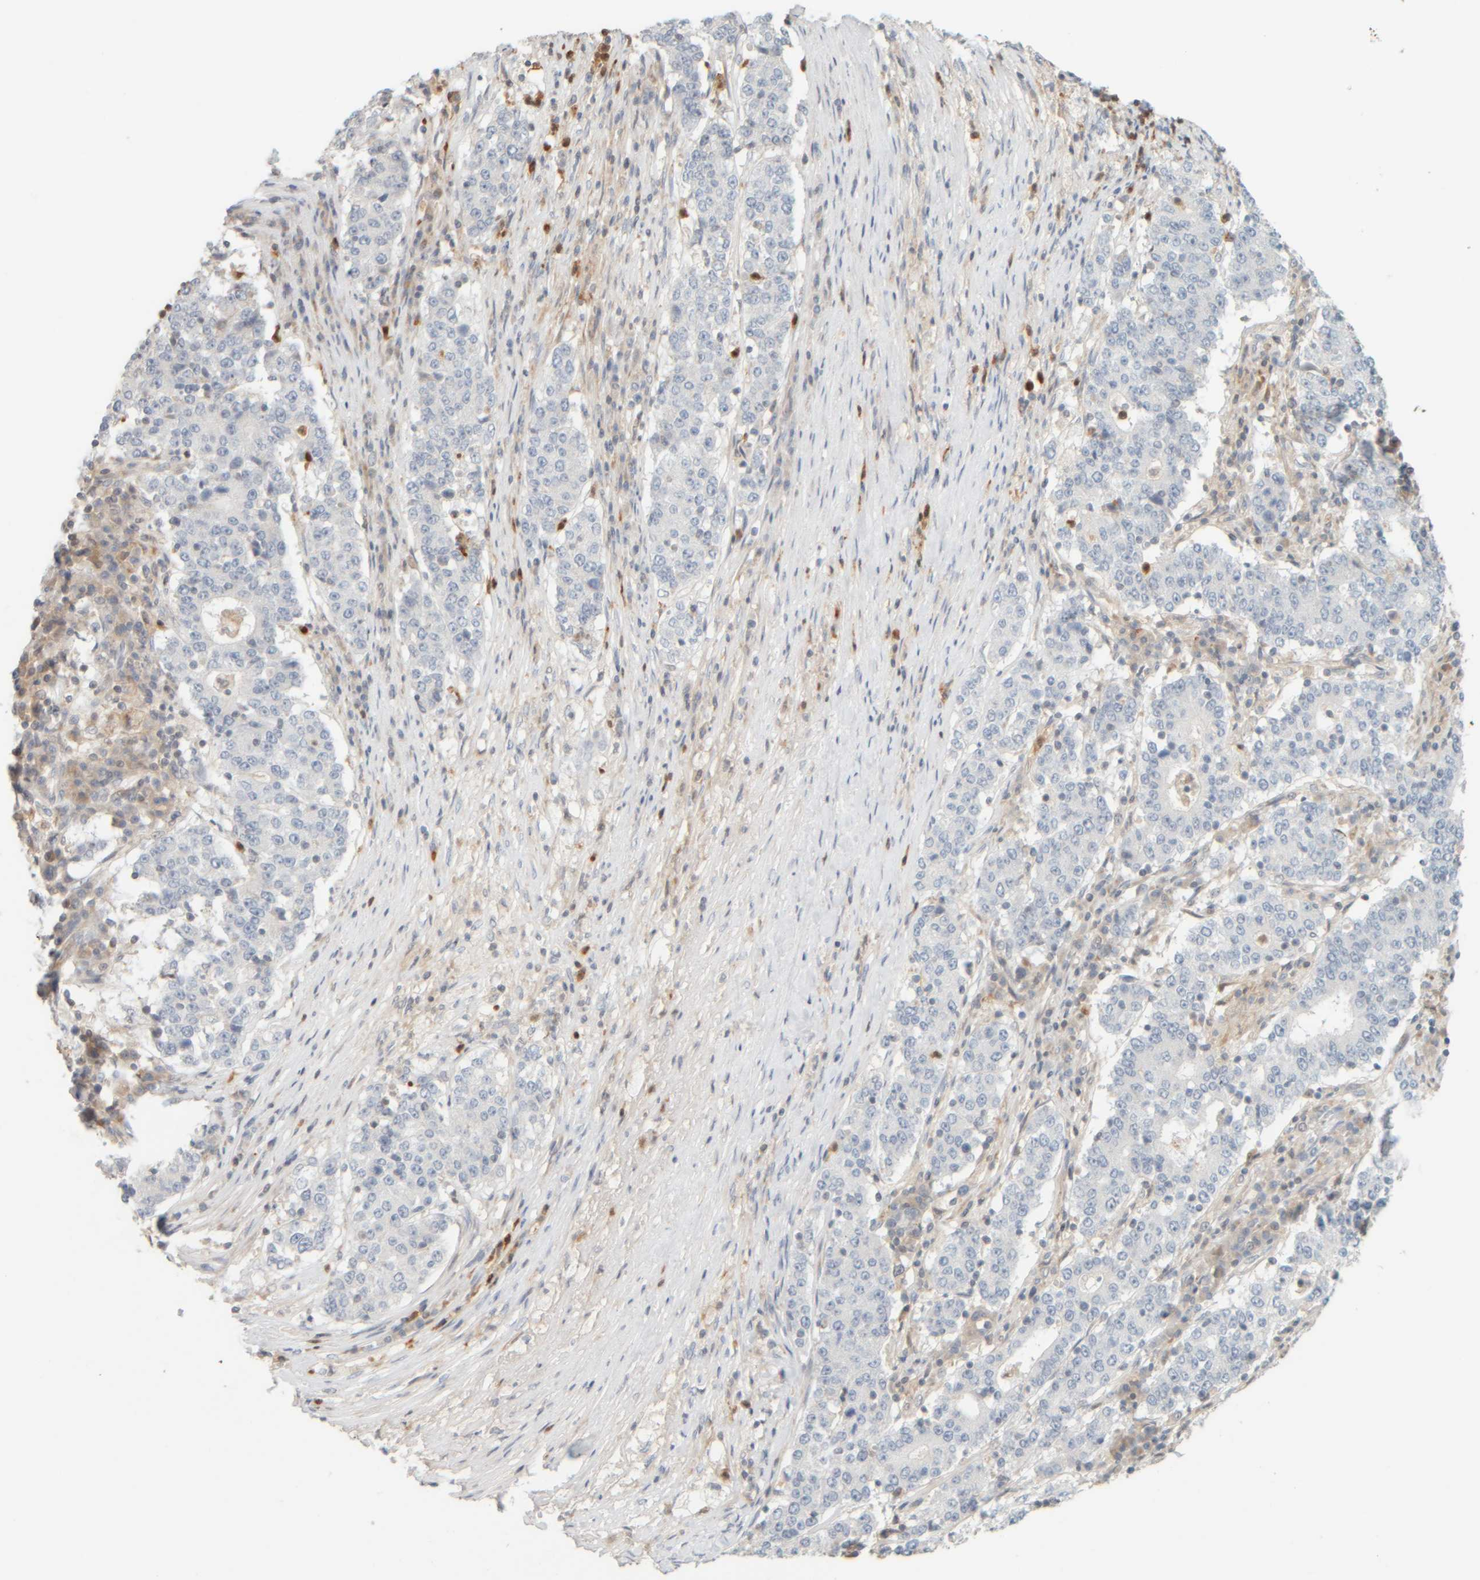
{"staining": {"intensity": "negative", "quantity": "none", "location": "none"}, "tissue": "stomach cancer", "cell_type": "Tumor cells", "image_type": "cancer", "snomed": [{"axis": "morphology", "description": "Adenocarcinoma, NOS"}, {"axis": "topography", "description": "Stomach"}], "caption": "Tumor cells are negative for protein expression in human stomach cancer (adenocarcinoma).", "gene": "PTGES3L-AARSD1", "patient": {"sex": "male", "age": 59}}